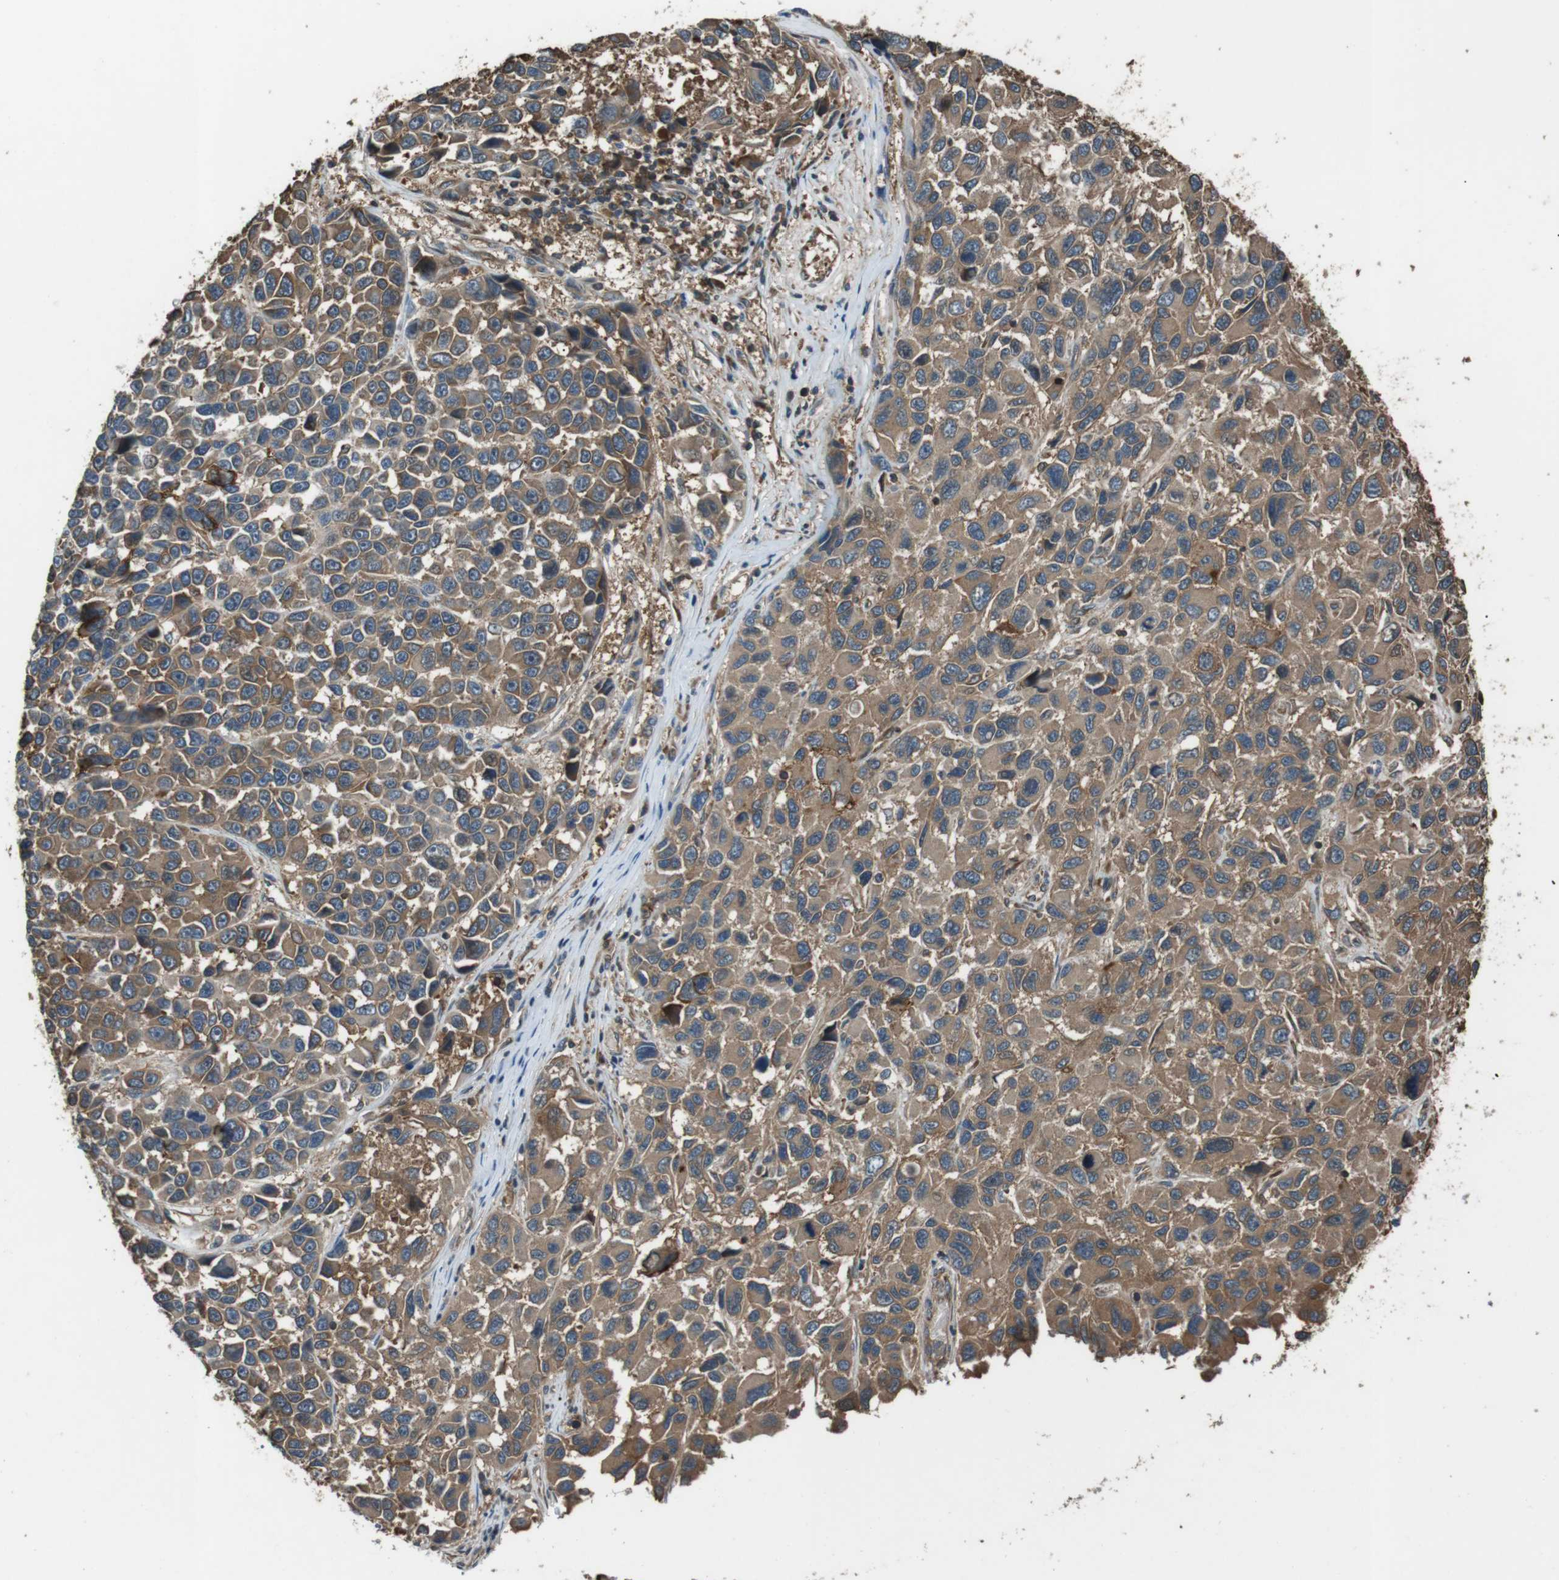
{"staining": {"intensity": "moderate", "quantity": ">75%", "location": "cytoplasmic/membranous"}, "tissue": "melanoma", "cell_type": "Tumor cells", "image_type": "cancer", "snomed": [{"axis": "morphology", "description": "Malignant melanoma, NOS"}, {"axis": "topography", "description": "Skin"}], "caption": "The image shows a brown stain indicating the presence of a protein in the cytoplasmic/membranous of tumor cells in malignant melanoma. The staining was performed using DAB to visualize the protein expression in brown, while the nuclei were stained in blue with hematoxylin (Magnification: 20x).", "gene": "GPR161", "patient": {"sex": "male", "age": 53}}